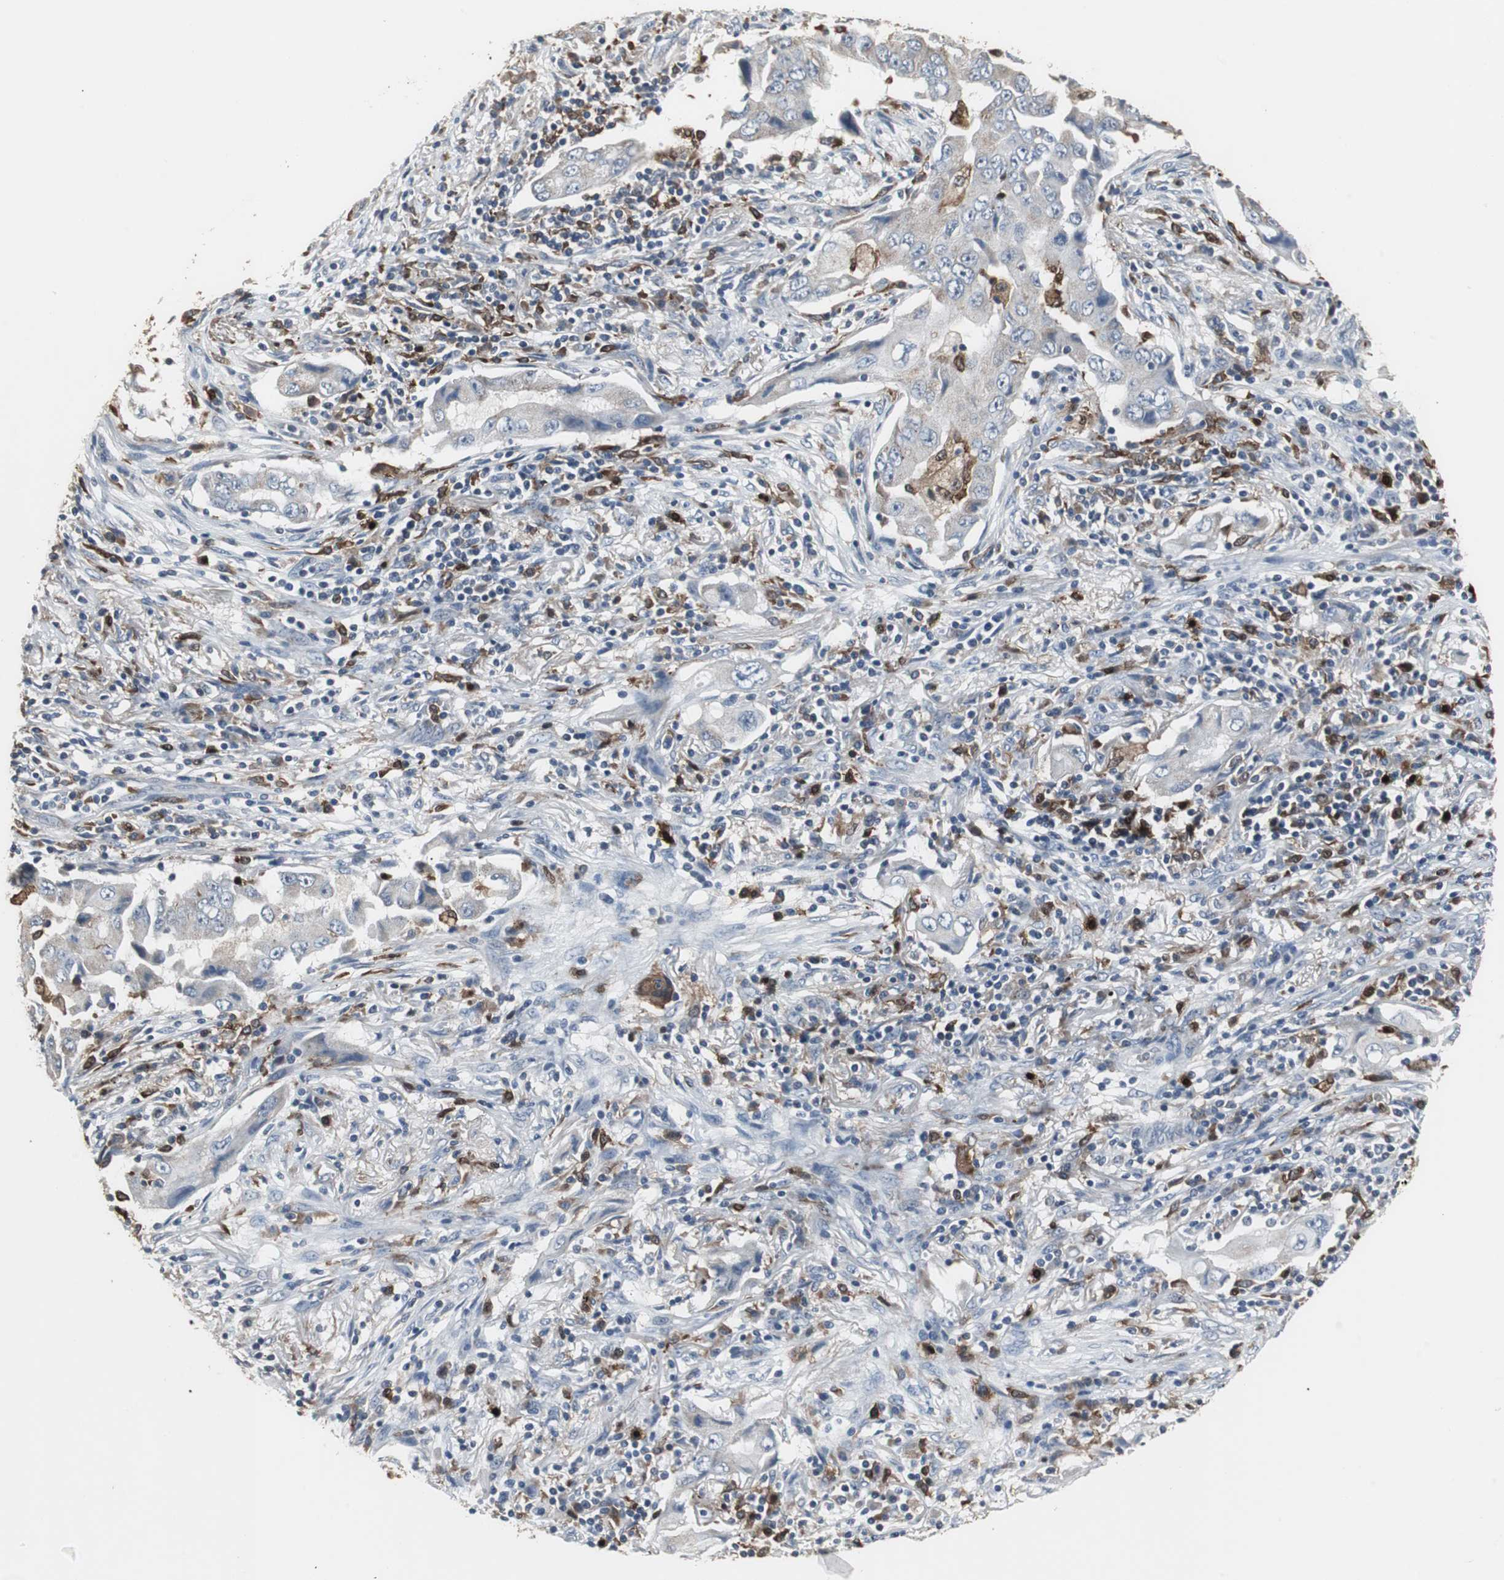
{"staining": {"intensity": "weak", "quantity": "<25%", "location": "cytoplasmic/membranous"}, "tissue": "lung cancer", "cell_type": "Tumor cells", "image_type": "cancer", "snomed": [{"axis": "morphology", "description": "Adenocarcinoma, NOS"}, {"axis": "topography", "description": "Lung"}], "caption": "DAB immunohistochemical staining of lung adenocarcinoma reveals no significant positivity in tumor cells.", "gene": "NCF2", "patient": {"sex": "female", "age": 65}}